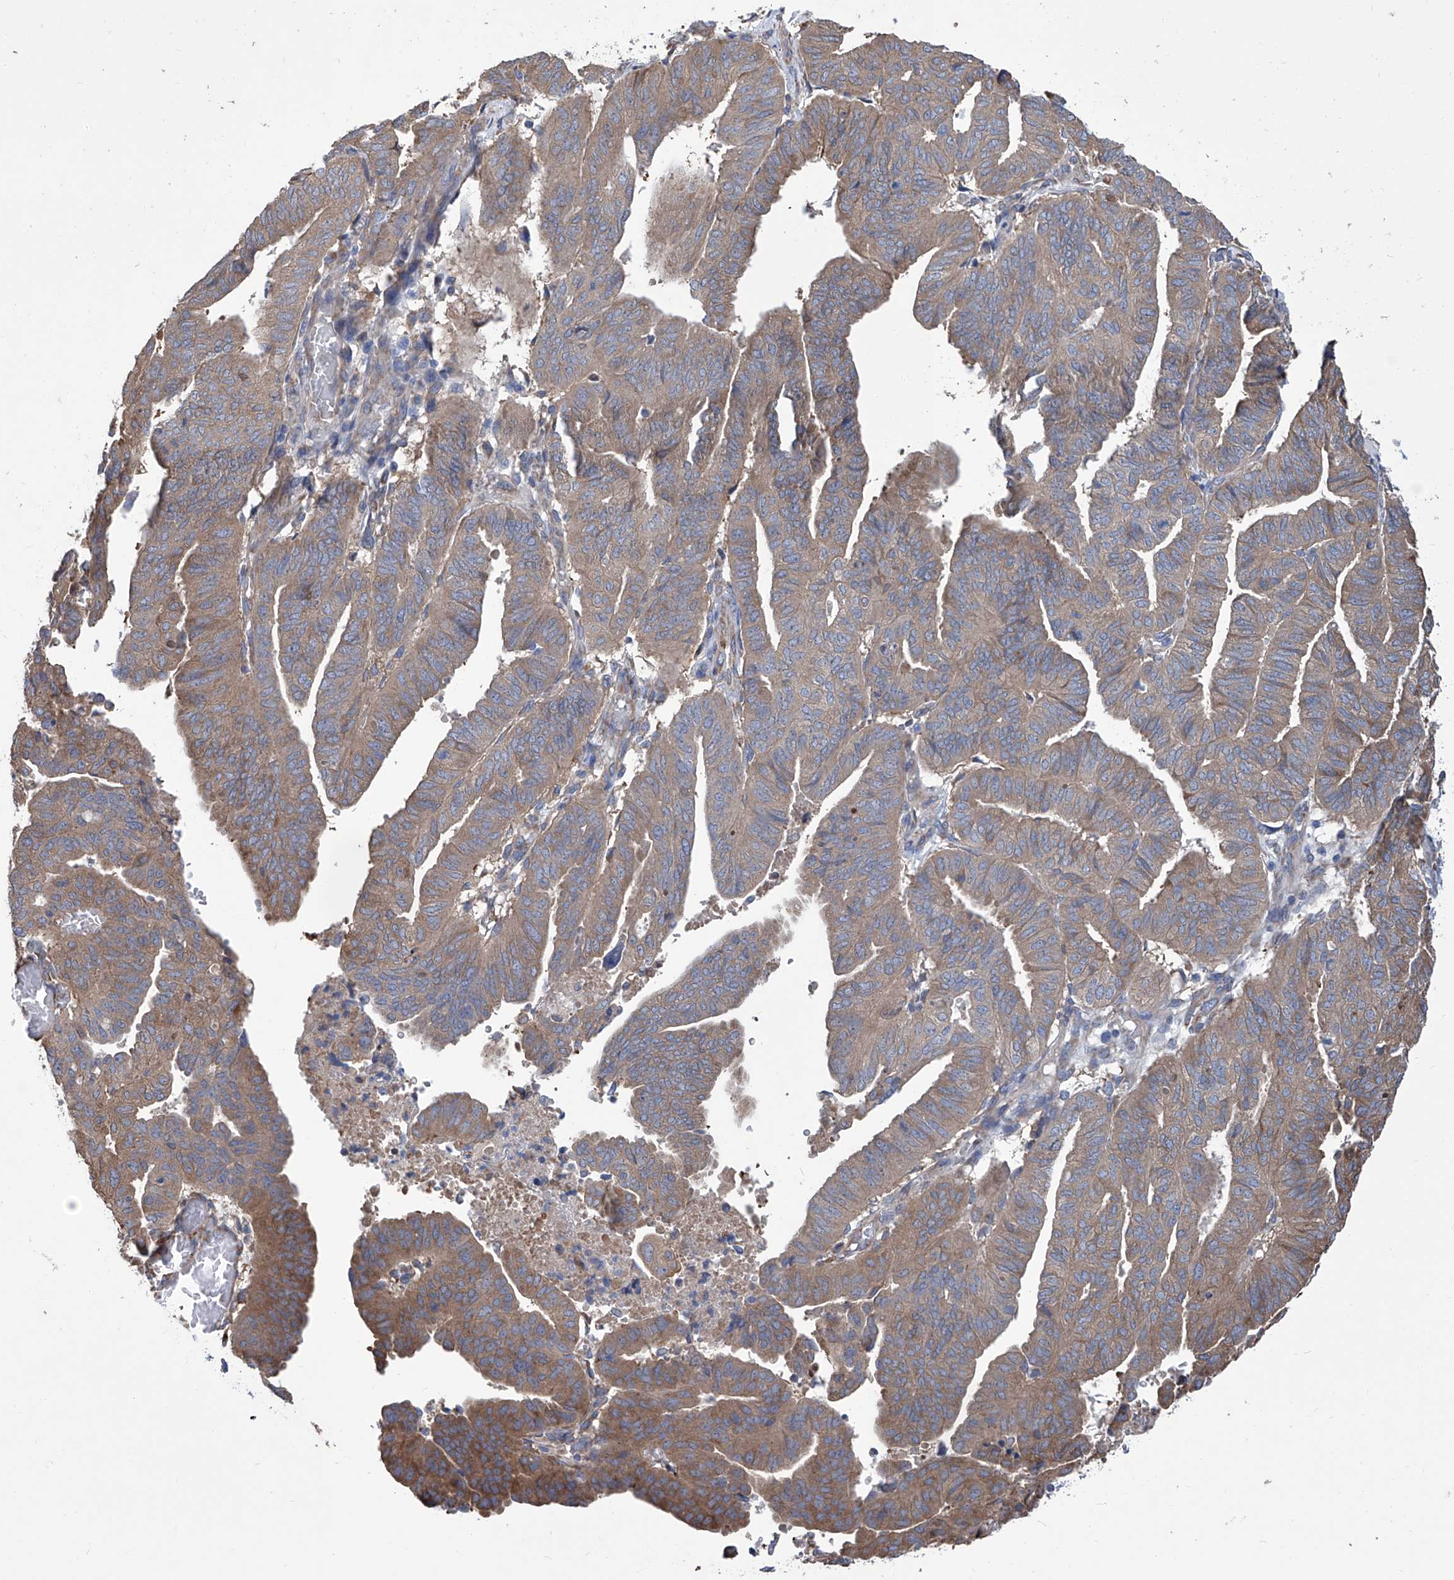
{"staining": {"intensity": "moderate", "quantity": ">75%", "location": "cytoplasmic/membranous"}, "tissue": "endometrial cancer", "cell_type": "Tumor cells", "image_type": "cancer", "snomed": [{"axis": "morphology", "description": "Adenocarcinoma, NOS"}, {"axis": "topography", "description": "Uterus"}], "caption": "Moderate cytoplasmic/membranous staining is identified in about >75% of tumor cells in endometrial cancer. Nuclei are stained in blue.", "gene": "SMS", "patient": {"sex": "female", "age": 77}}